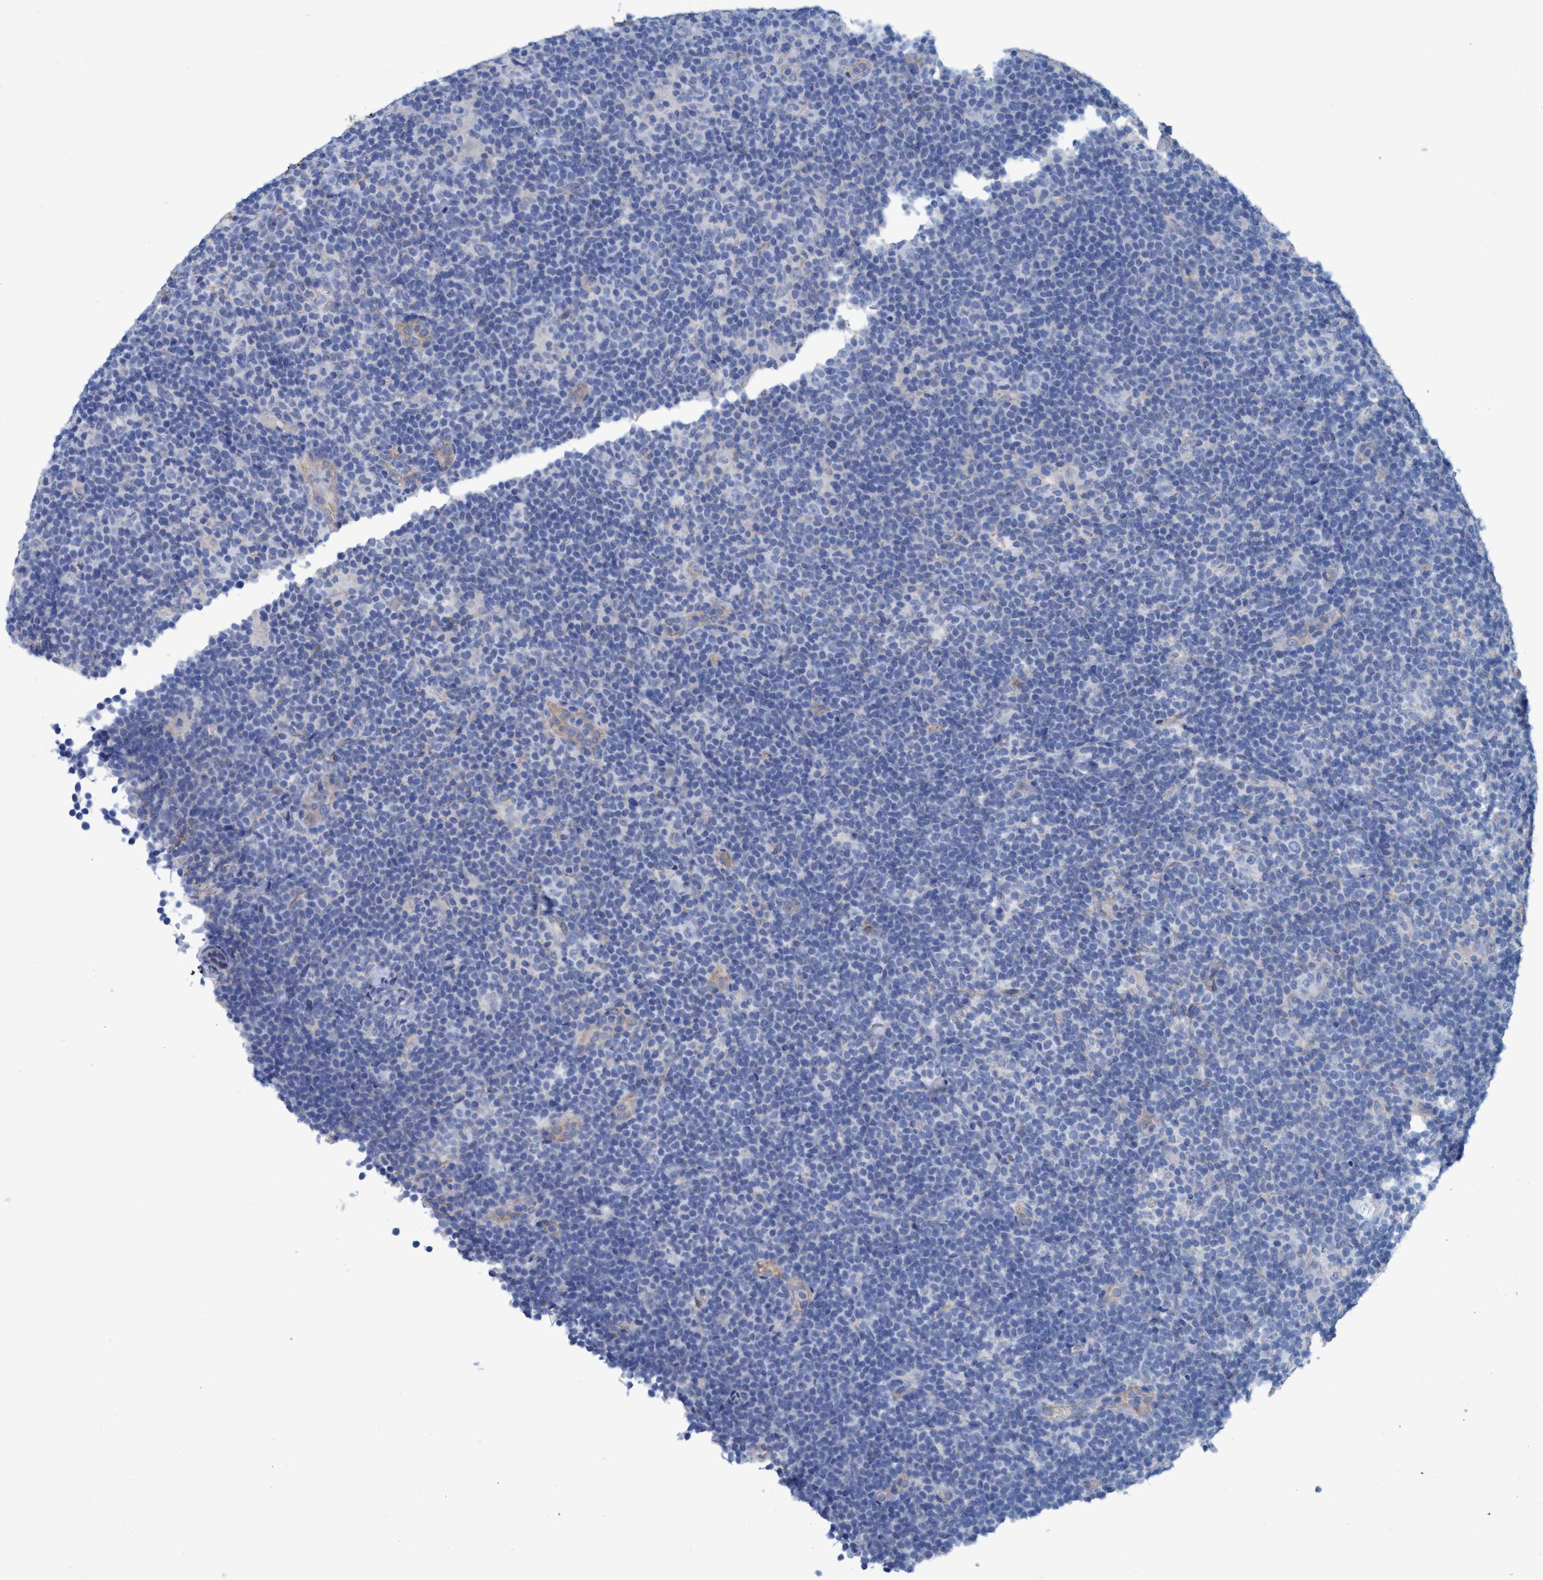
{"staining": {"intensity": "negative", "quantity": "none", "location": "none"}, "tissue": "lymphoma", "cell_type": "Tumor cells", "image_type": "cancer", "snomed": [{"axis": "morphology", "description": "Hodgkin's disease, NOS"}, {"axis": "topography", "description": "Lymph node"}], "caption": "This photomicrograph is of Hodgkin's disease stained with IHC to label a protein in brown with the nuclei are counter-stained blue. There is no positivity in tumor cells.", "gene": "GULP1", "patient": {"sex": "female", "age": 57}}